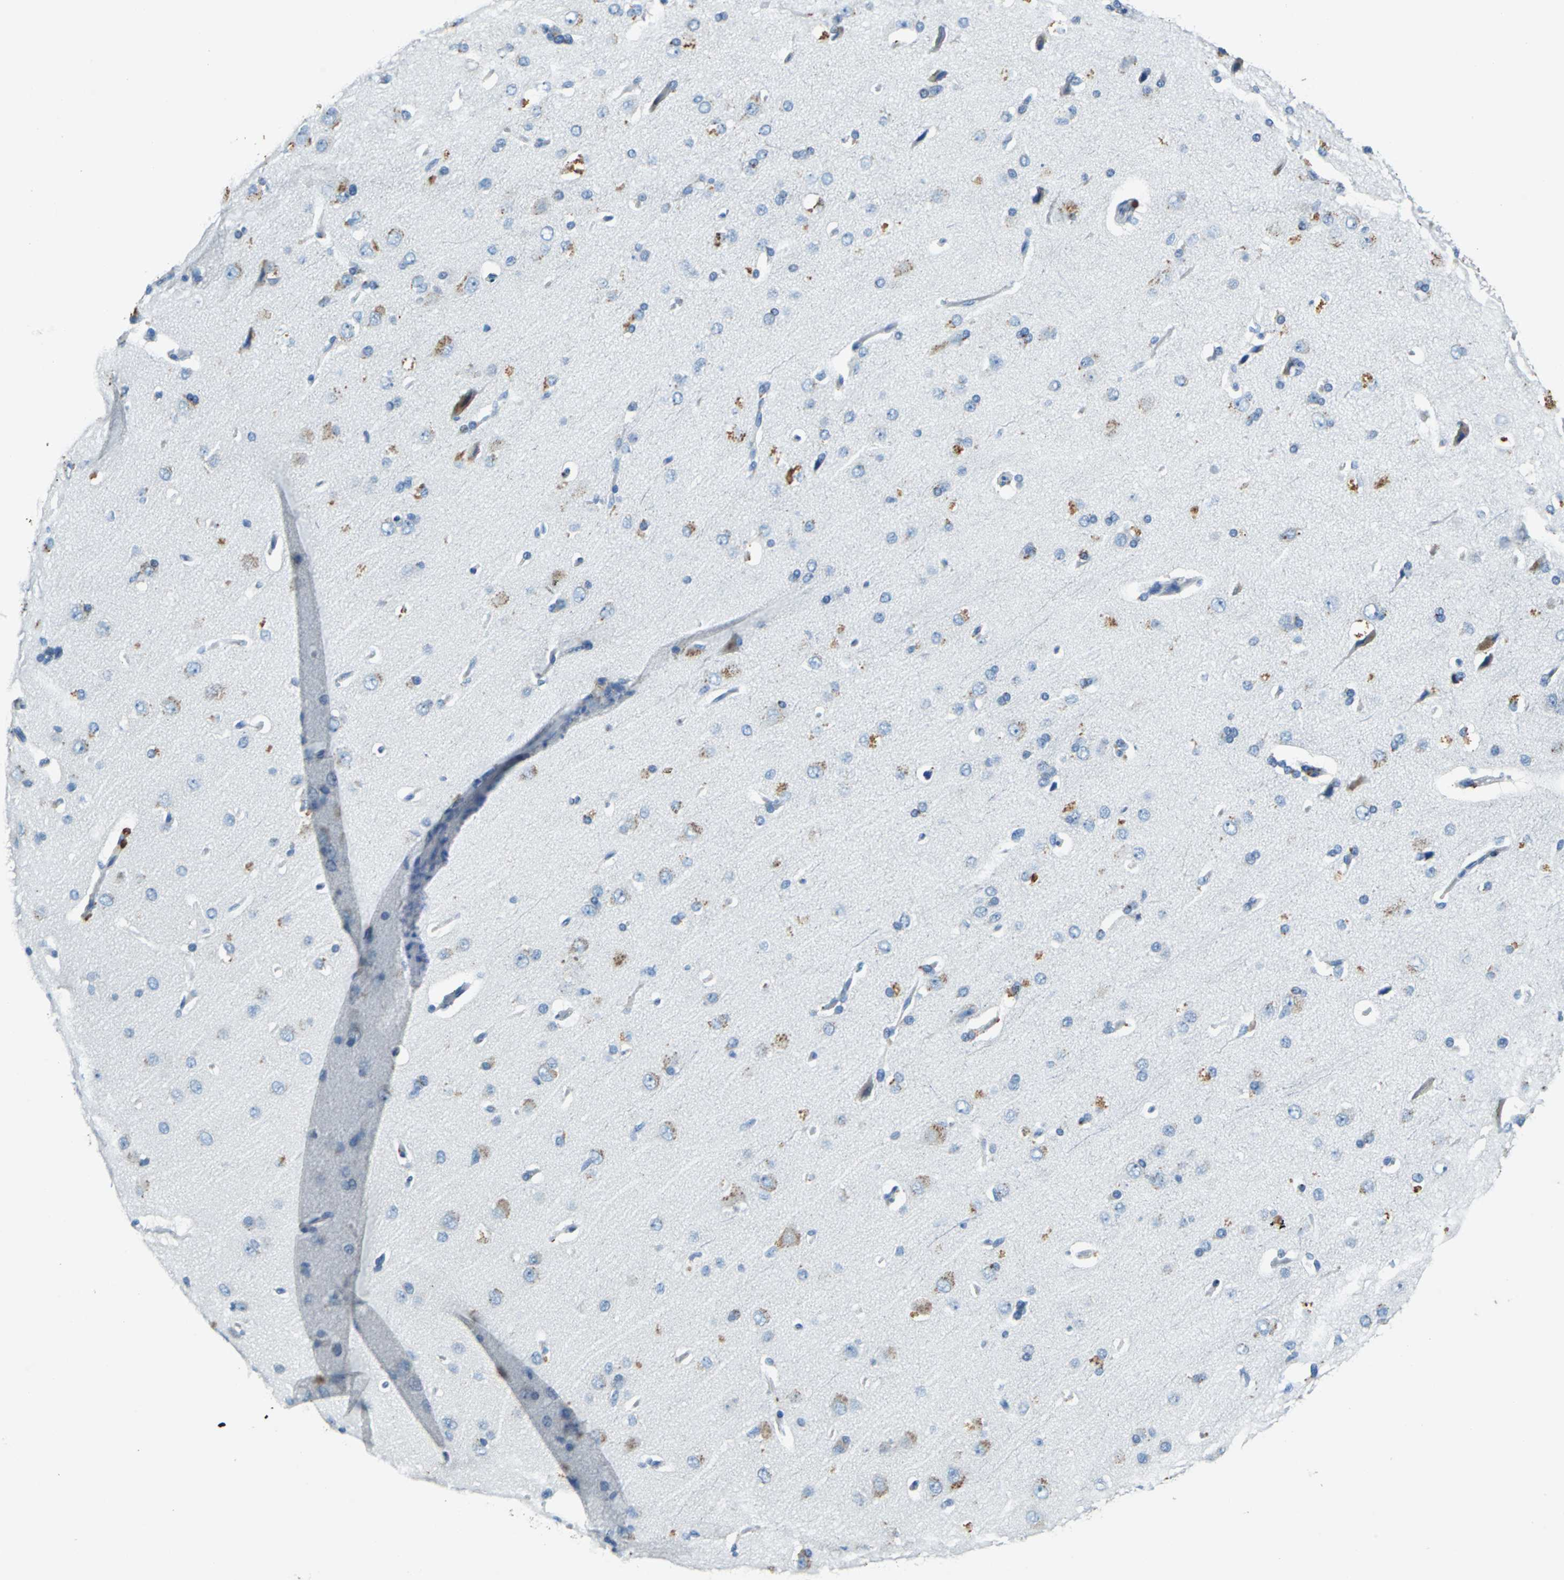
{"staining": {"intensity": "negative", "quantity": "none", "location": "none"}, "tissue": "cerebral cortex", "cell_type": "Endothelial cells", "image_type": "normal", "snomed": [{"axis": "morphology", "description": "Normal tissue, NOS"}, {"axis": "topography", "description": "Cerebral cortex"}], "caption": "Immunohistochemical staining of normal cerebral cortex exhibits no significant staining in endothelial cells. (Immunohistochemistry (ihc), brightfield microscopy, high magnification).", "gene": "TEX264", "patient": {"sex": "male", "age": 62}}